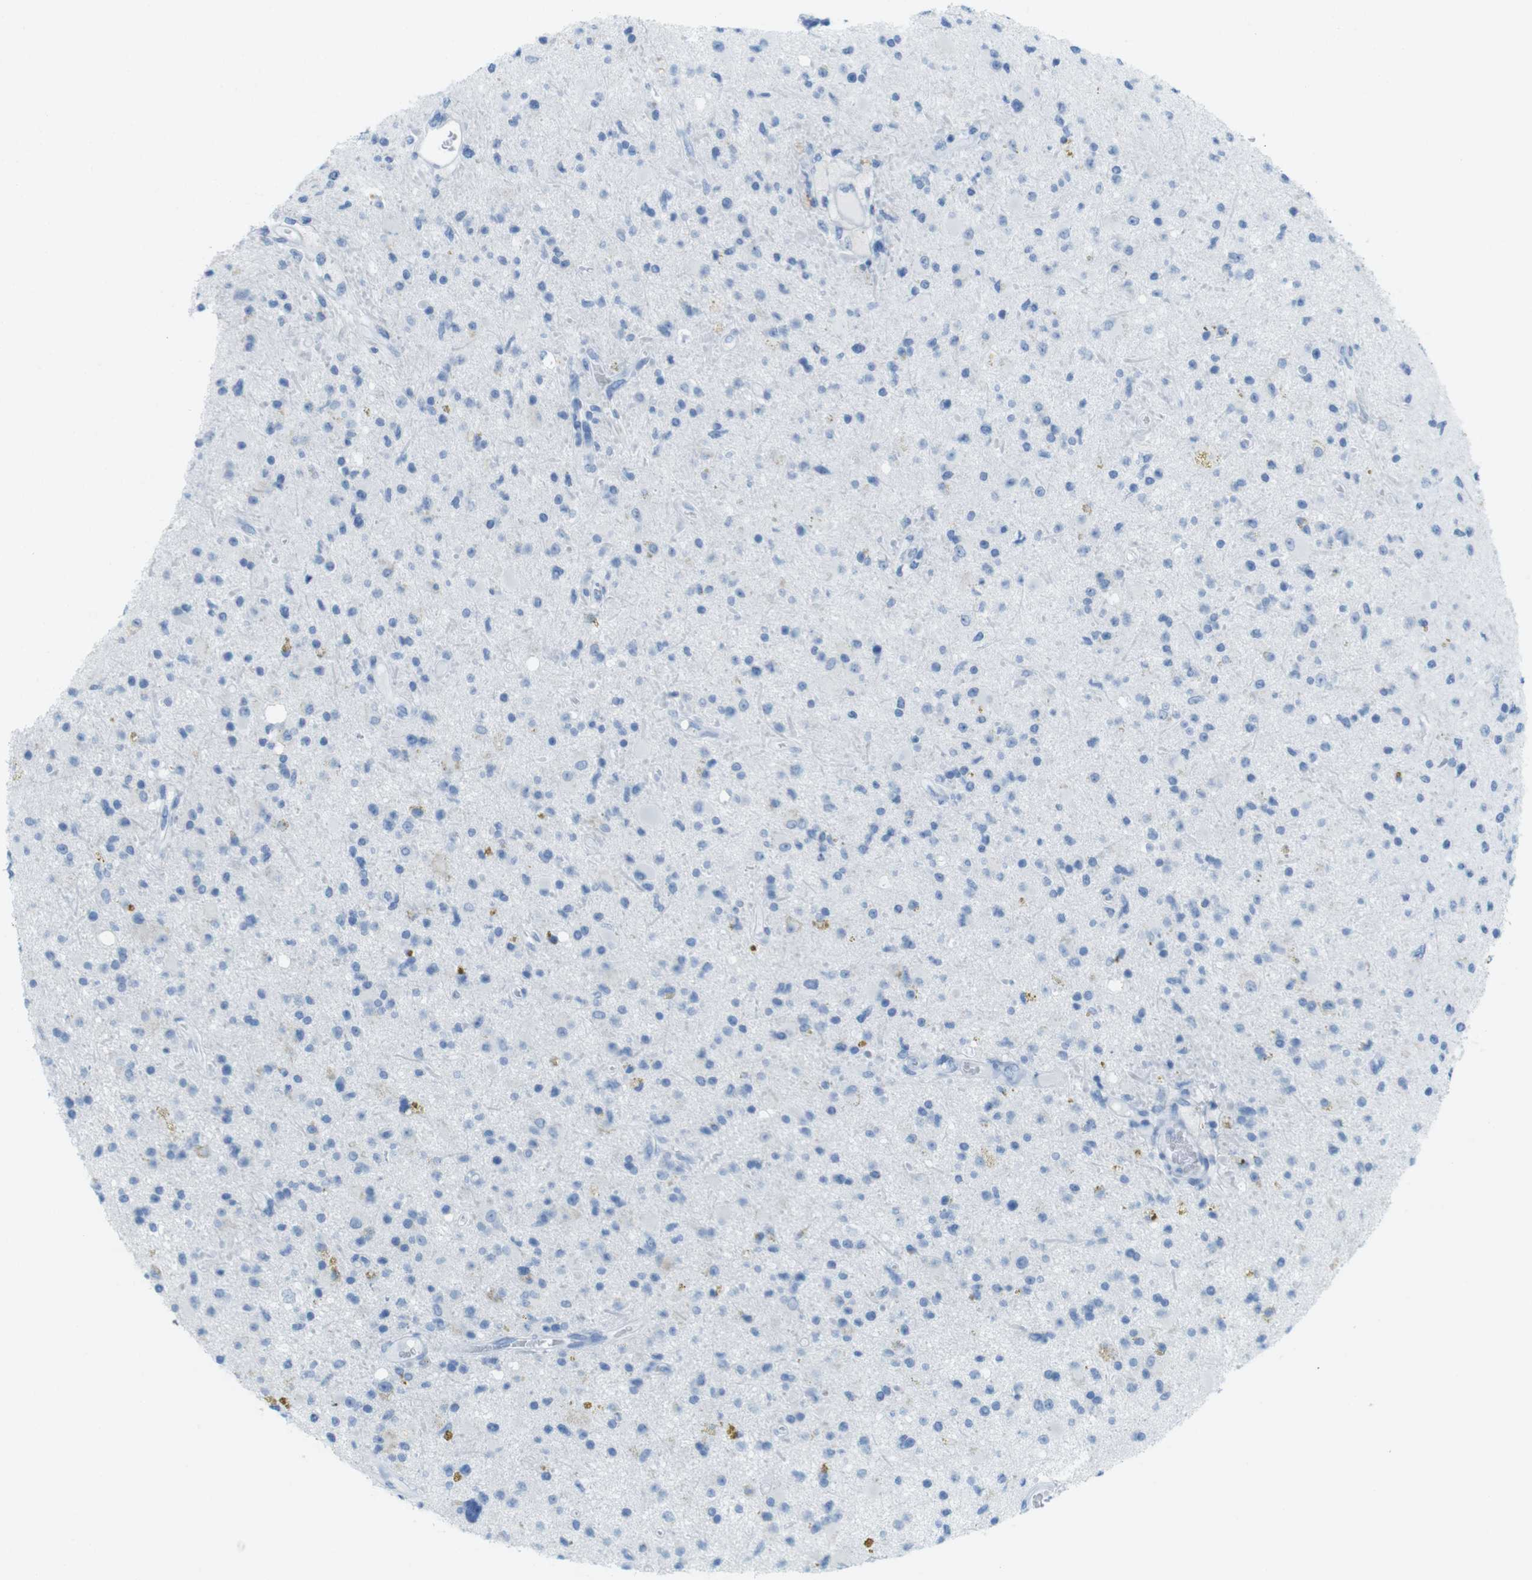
{"staining": {"intensity": "negative", "quantity": "none", "location": "none"}, "tissue": "glioma", "cell_type": "Tumor cells", "image_type": "cancer", "snomed": [{"axis": "morphology", "description": "Glioma, malignant, High grade"}, {"axis": "topography", "description": "Brain"}], "caption": "The micrograph shows no staining of tumor cells in glioma.", "gene": "TNNT2", "patient": {"sex": "male", "age": 33}}